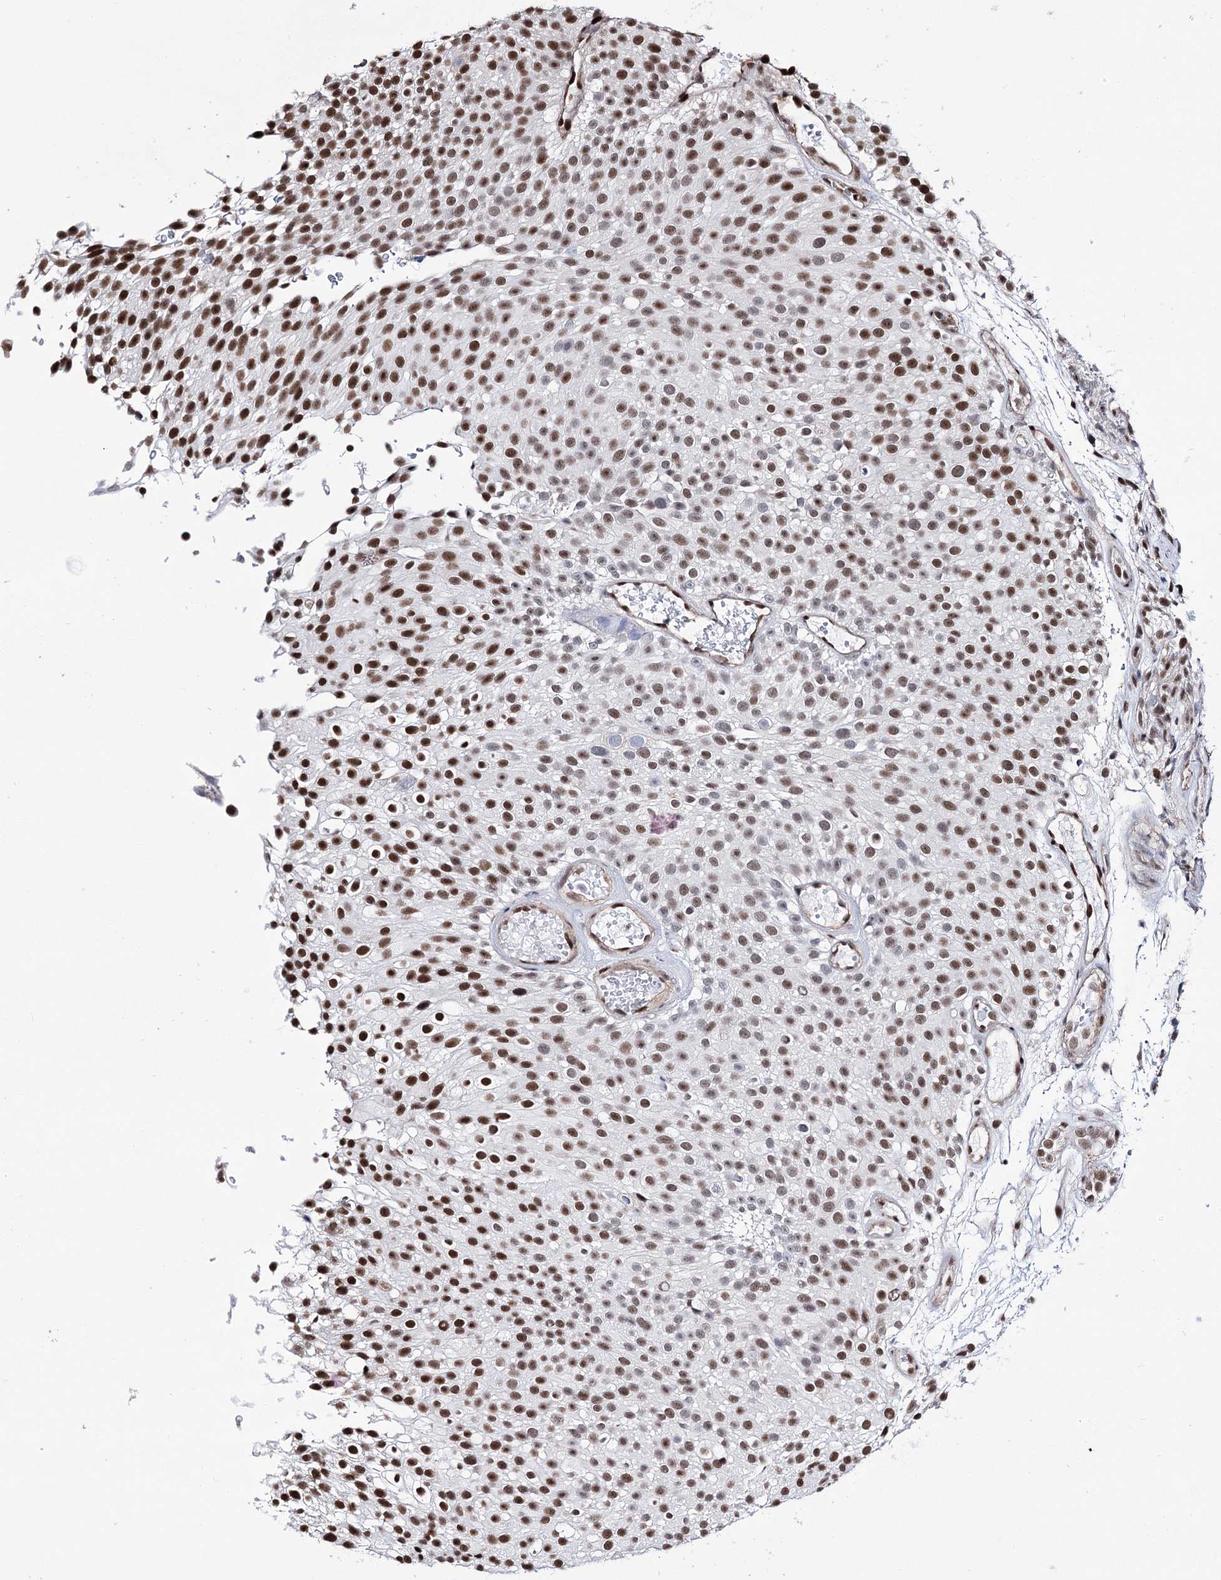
{"staining": {"intensity": "moderate", "quantity": ">75%", "location": "nuclear"}, "tissue": "urothelial cancer", "cell_type": "Tumor cells", "image_type": "cancer", "snomed": [{"axis": "morphology", "description": "Urothelial carcinoma, Low grade"}, {"axis": "topography", "description": "Urinary bladder"}], "caption": "Urothelial cancer was stained to show a protein in brown. There is medium levels of moderate nuclear staining in approximately >75% of tumor cells.", "gene": "CHMP7", "patient": {"sex": "male", "age": 78}}